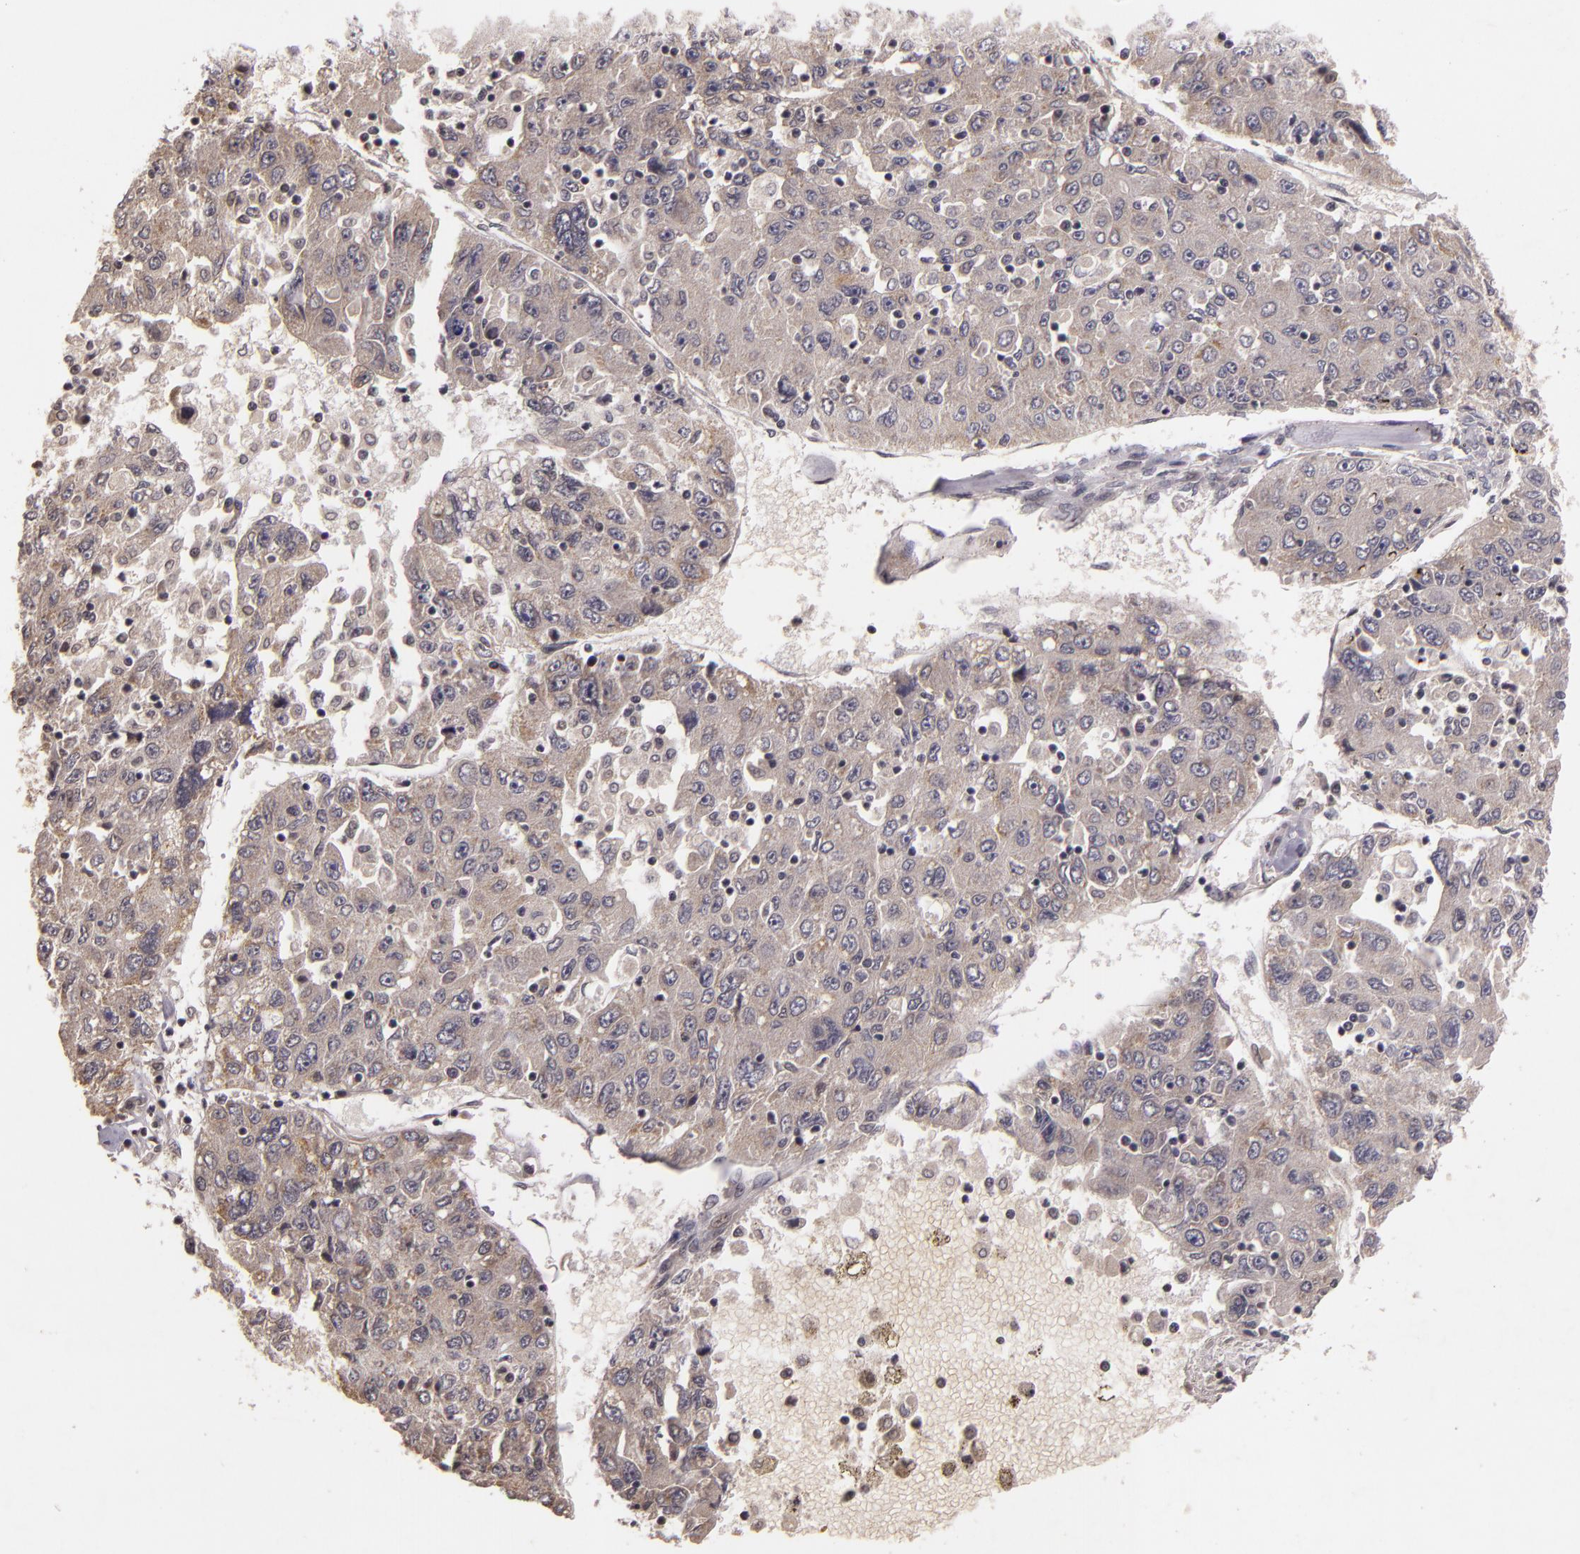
{"staining": {"intensity": "negative", "quantity": "none", "location": "none"}, "tissue": "liver cancer", "cell_type": "Tumor cells", "image_type": "cancer", "snomed": [{"axis": "morphology", "description": "Carcinoma, Hepatocellular, NOS"}, {"axis": "topography", "description": "Liver"}], "caption": "High power microscopy photomicrograph of an IHC photomicrograph of hepatocellular carcinoma (liver), revealing no significant positivity in tumor cells. (DAB IHC visualized using brightfield microscopy, high magnification).", "gene": "TFF1", "patient": {"sex": "male", "age": 49}}